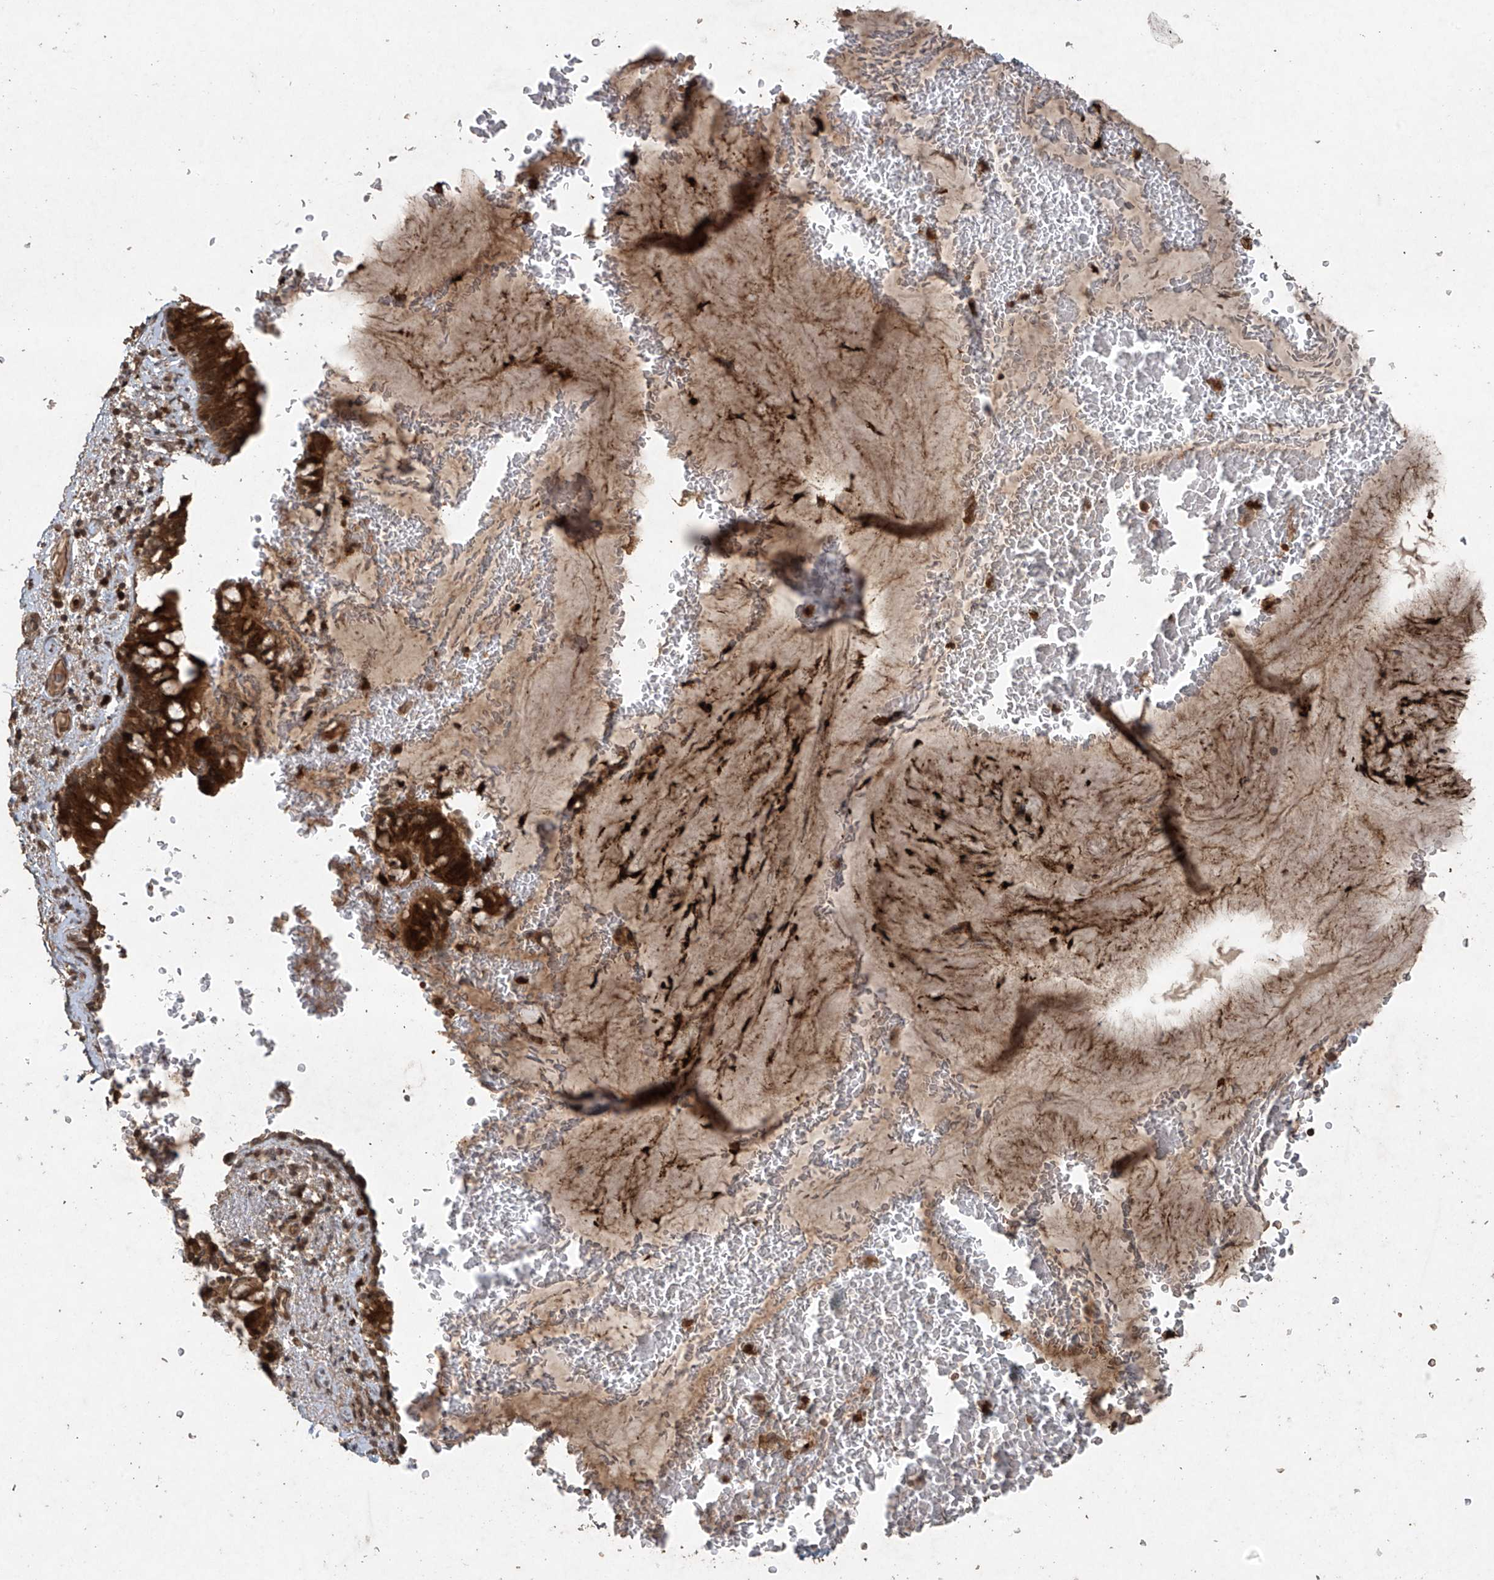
{"staining": {"intensity": "strong", "quantity": ">75%", "location": "cytoplasmic/membranous"}, "tissue": "bronchus", "cell_type": "Respiratory epithelial cells", "image_type": "normal", "snomed": [{"axis": "morphology", "description": "Normal tissue, NOS"}, {"axis": "topography", "description": "Cartilage tissue"}, {"axis": "topography", "description": "Bronchus"}], "caption": "Respiratory epithelial cells show high levels of strong cytoplasmic/membranous expression in about >75% of cells in benign bronchus.", "gene": "PGPEP1", "patient": {"sex": "female", "age": 36}}